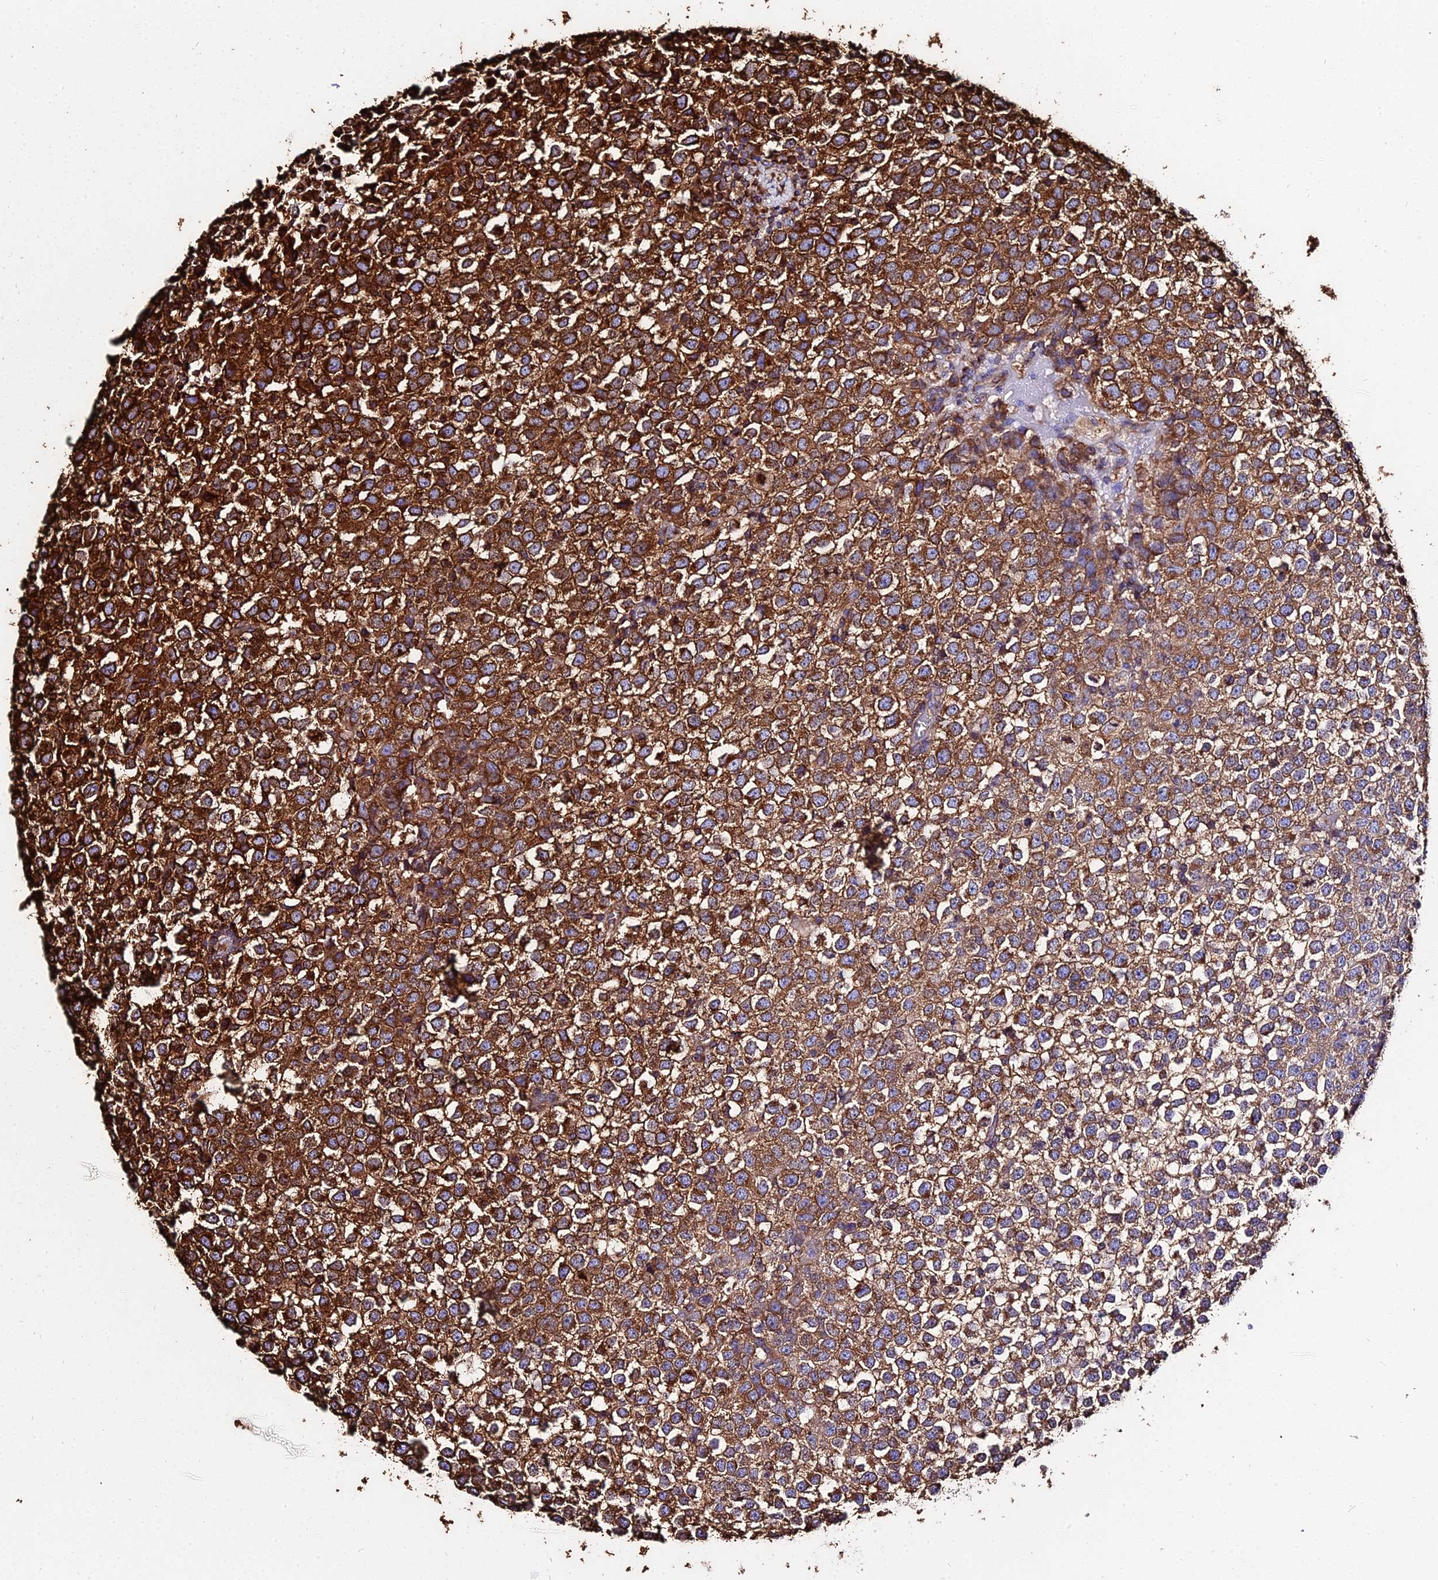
{"staining": {"intensity": "strong", "quantity": "25%-75%", "location": "cytoplasmic/membranous"}, "tissue": "testis cancer", "cell_type": "Tumor cells", "image_type": "cancer", "snomed": [{"axis": "morphology", "description": "Seminoma, NOS"}, {"axis": "topography", "description": "Testis"}], "caption": "Human testis seminoma stained with a brown dye demonstrates strong cytoplasmic/membranous positive expression in approximately 25%-75% of tumor cells.", "gene": "TUBA3D", "patient": {"sex": "male", "age": 65}}